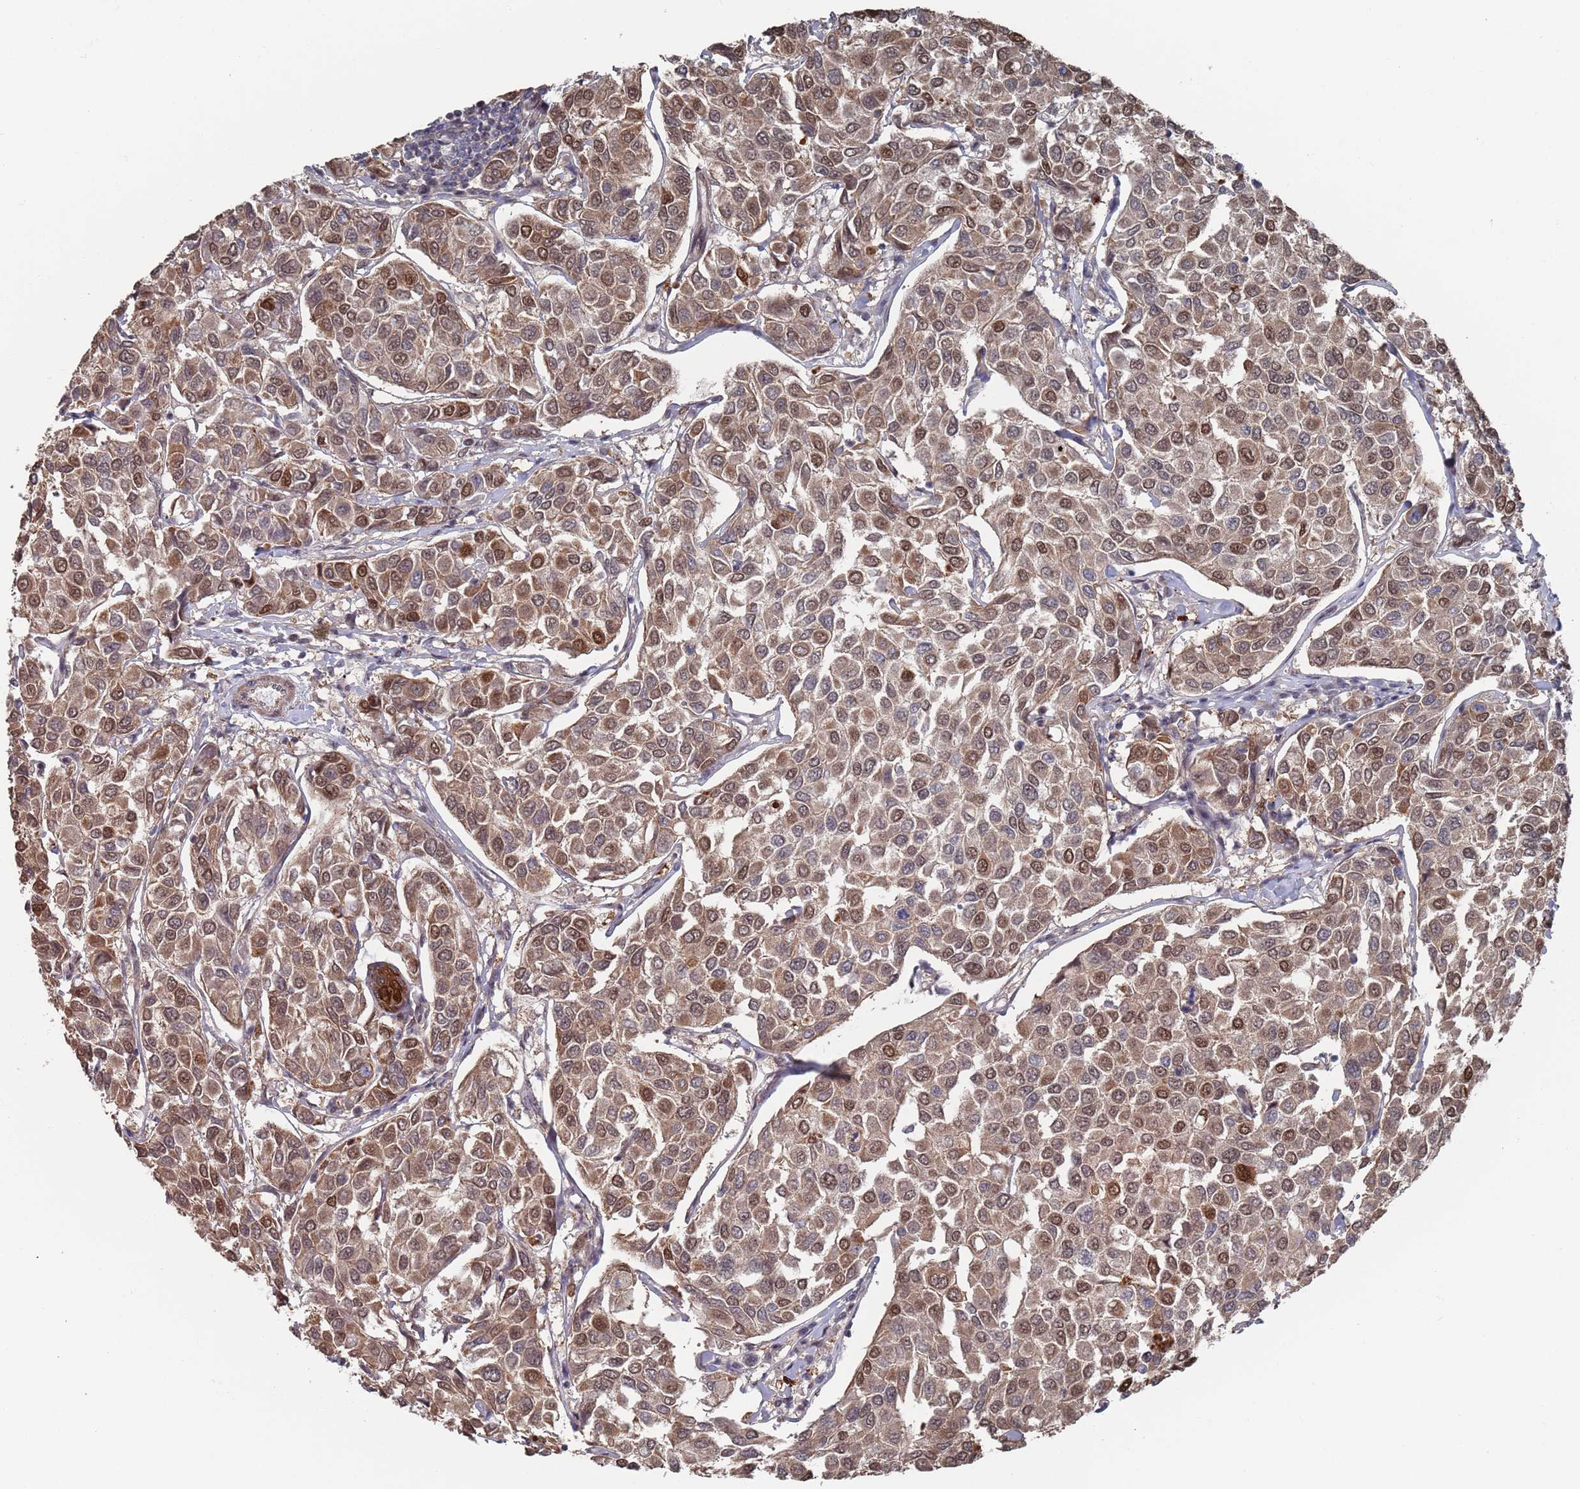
{"staining": {"intensity": "moderate", "quantity": ">75%", "location": "cytoplasmic/membranous,nuclear"}, "tissue": "breast cancer", "cell_type": "Tumor cells", "image_type": "cancer", "snomed": [{"axis": "morphology", "description": "Duct carcinoma"}, {"axis": "topography", "description": "Breast"}], "caption": "An image showing moderate cytoplasmic/membranous and nuclear staining in approximately >75% of tumor cells in intraductal carcinoma (breast), as visualized by brown immunohistochemical staining.", "gene": "DGKD", "patient": {"sex": "female", "age": 55}}